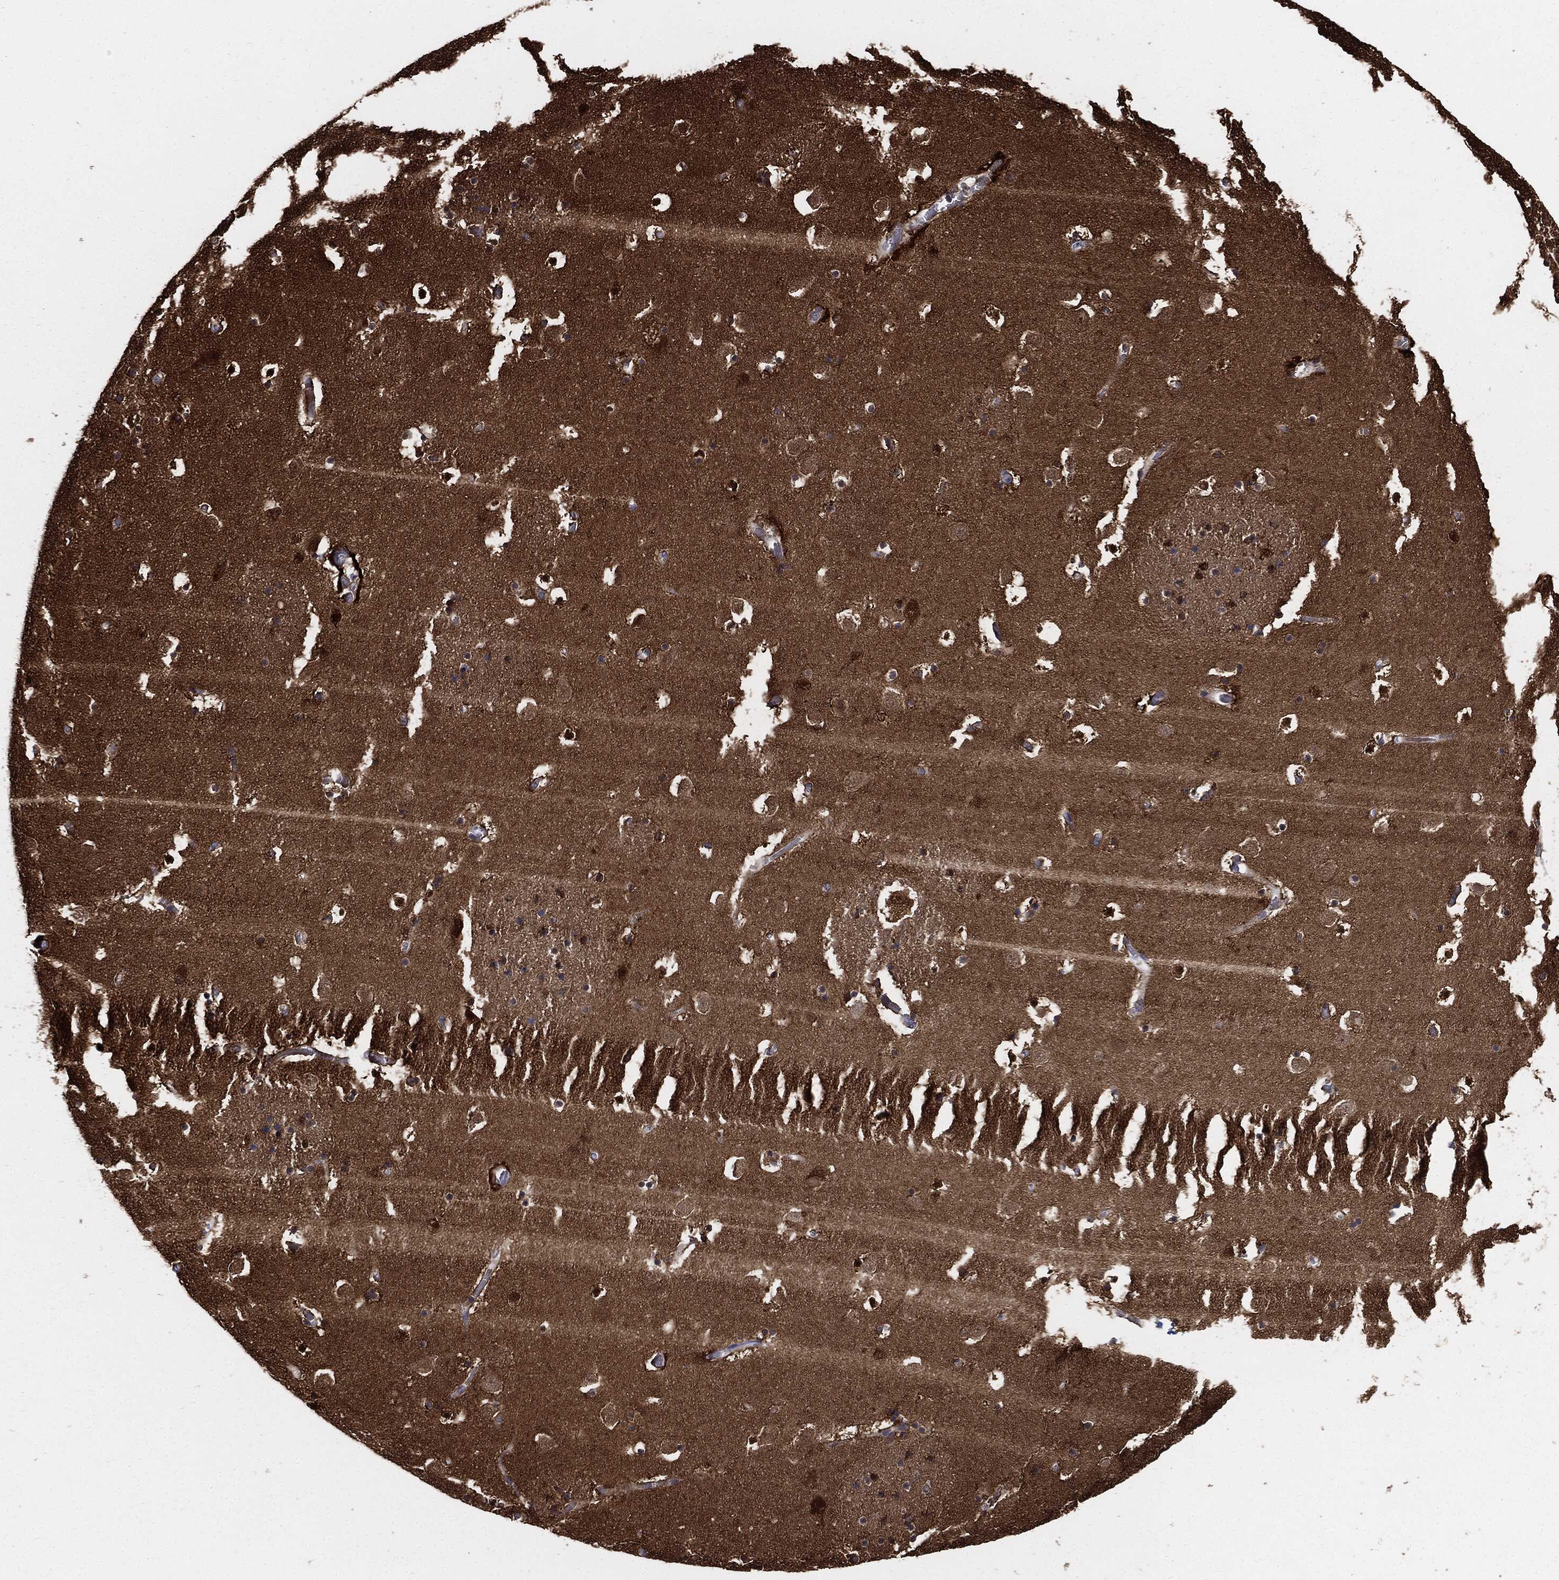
{"staining": {"intensity": "moderate", "quantity": "<25%", "location": "cytoplasmic/membranous,nuclear"}, "tissue": "caudate", "cell_type": "Glial cells", "image_type": "normal", "snomed": [{"axis": "morphology", "description": "Normal tissue, NOS"}, {"axis": "topography", "description": "Lateral ventricle wall"}], "caption": "Glial cells demonstrate low levels of moderate cytoplasmic/membranous,nuclear positivity in approximately <25% of cells in benign human caudate. The staining was performed using DAB to visualize the protein expression in brown, while the nuclei were stained in blue with hematoxylin (Magnification: 20x).", "gene": "PRDX2", "patient": {"sex": "female", "age": 42}}